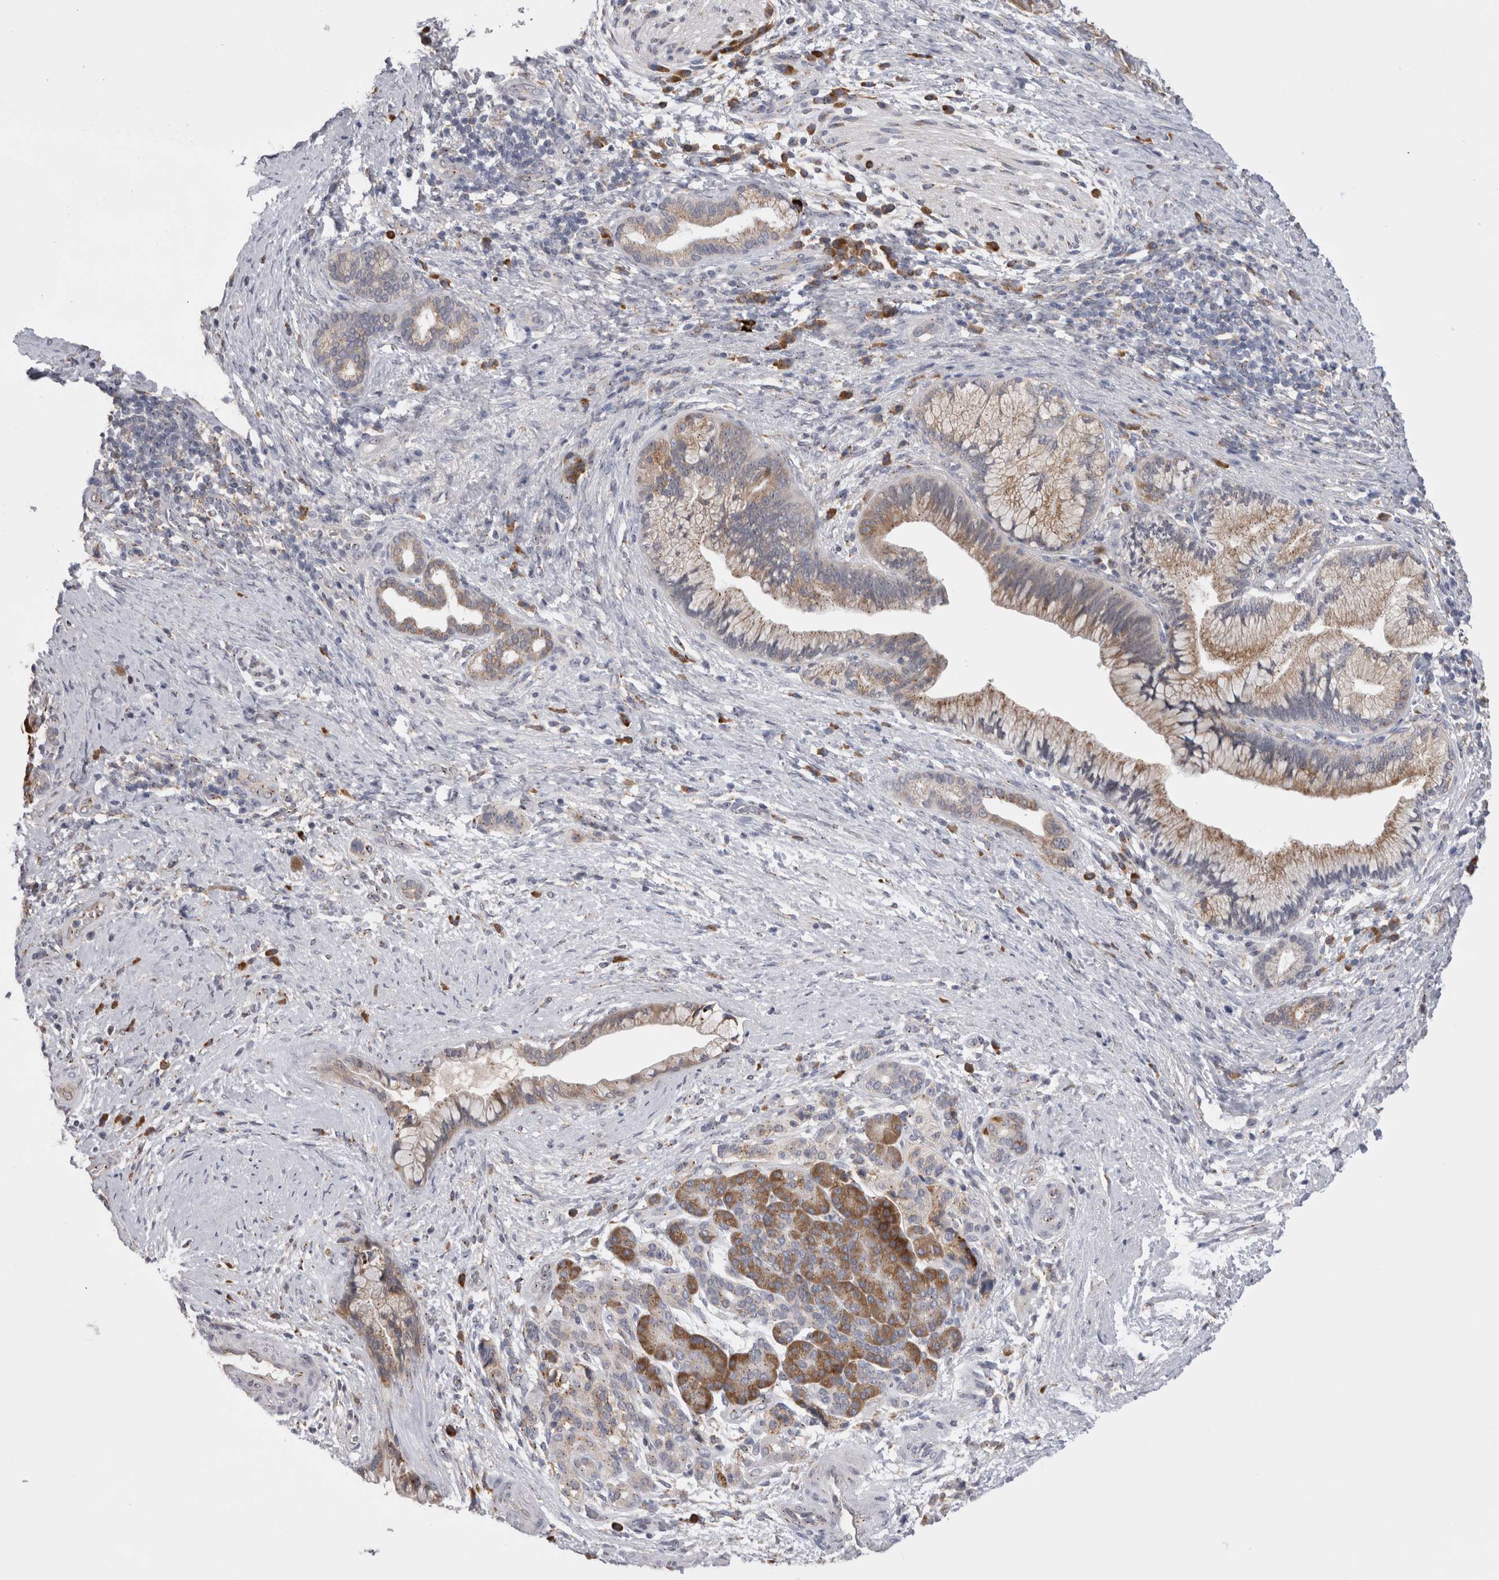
{"staining": {"intensity": "moderate", "quantity": "<25%", "location": "cytoplasmic/membranous"}, "tissue": "pancreatic cancer", "cell_type": "Tumor cells", "image_type": "cancer", "snomed": [{"axis": "morphology", "description": "Adenocarcinoma, NOS"}, {"axis": "topography", "description": "Pancreas"}], "caption": "Protein analysis of pancreatic cancer (adenocarcinoma) tissue exhibits moderate cytoplasmic/membranous expression in about <25% of tumor cells. (DAB (3,3'-diaminobenzidine) = brown stain, brightfield microscopy at high magnification).", "gene": "ZNF341", "patient": {"sex": "male", "age": 59}}